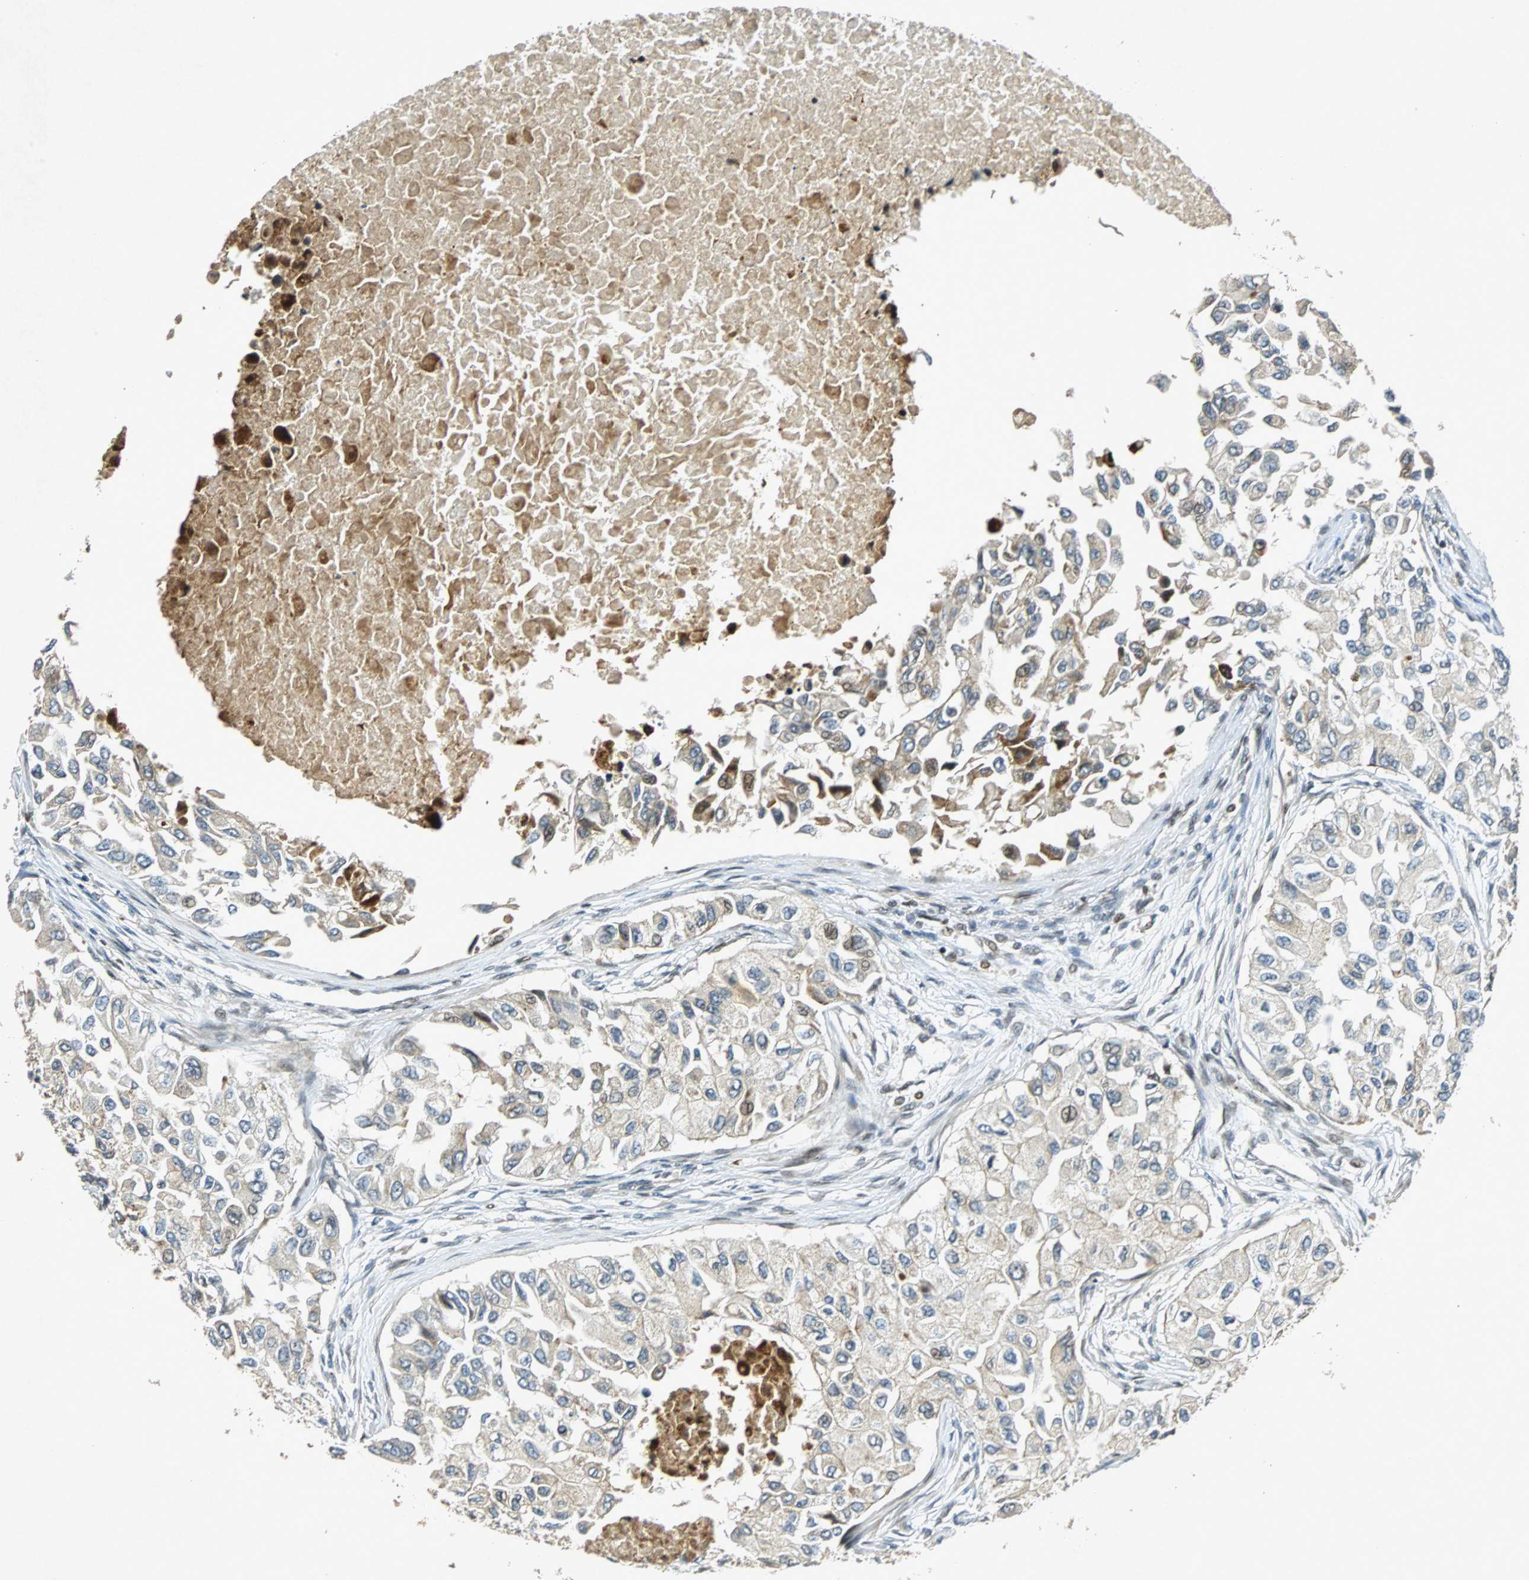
{"staining": {"intensity": "weak", "quantity": "25%-75%", "location": "cytoplasmic/membranous"}, "tissue": "breast cancer", "cell_type": "Tumor cells", "image_type": "cancer", "snomed": [{"axis": "morphology", "description": "Normal tissue, NOS"}, {"axis": "morphology", "description": "Duct carcinoma"}, {"axis": "topography", "description": "Breast"}], "caption": "Immunohistochemical staining of breast intraductal carcinoma shows low levels of weak cytoplasmic/membranous expression in about 25%-75% of tumor cells.", "gene": "TUBA4A", "patient": {"sex": "female", "age": 49}}